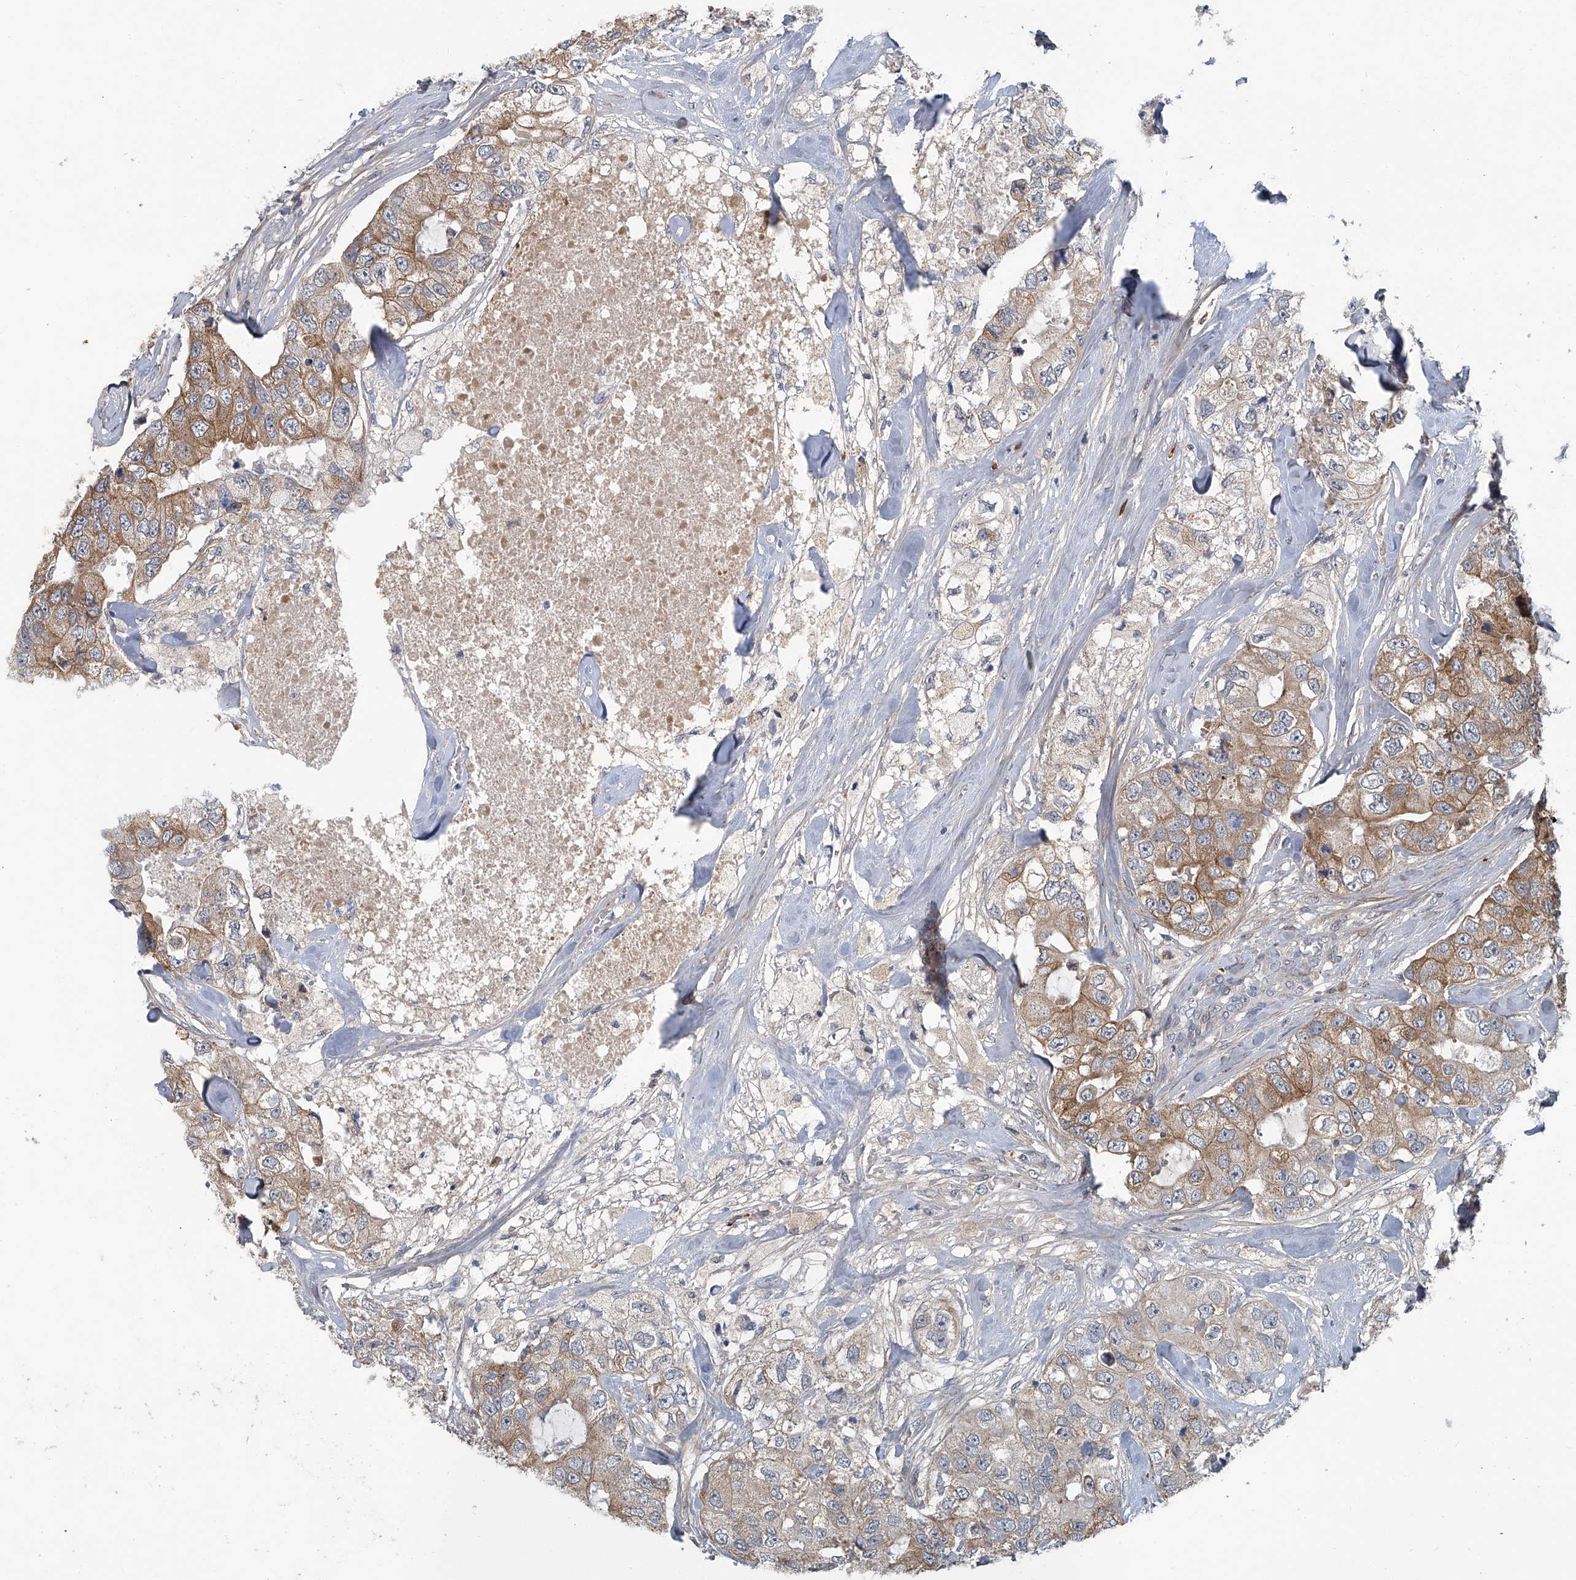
{"staining": {"intensity": "moderate", "quantity": ">75%", "location": "cytoplasmic/membranous"}, "tissue": "breast cancer", "cell_type": "Tumor cells", "image_type": "cancer", "snomed": [{"axis": "morphology", "description": "Duct carcinoma"}, {"axis": "topography", "description": "Breast"}], "caption": "Brown immunohistochemical staining in breast cancer shows moderate cytoplasmic/membranous expression in approximately >75% of tumor cells. (DAB (3,3'-diaminobenzidine) IHC with brightfield microscopy, high magnification).", "gene": "AKNAD1", "patient": {"sex": "female", "age": 62}}